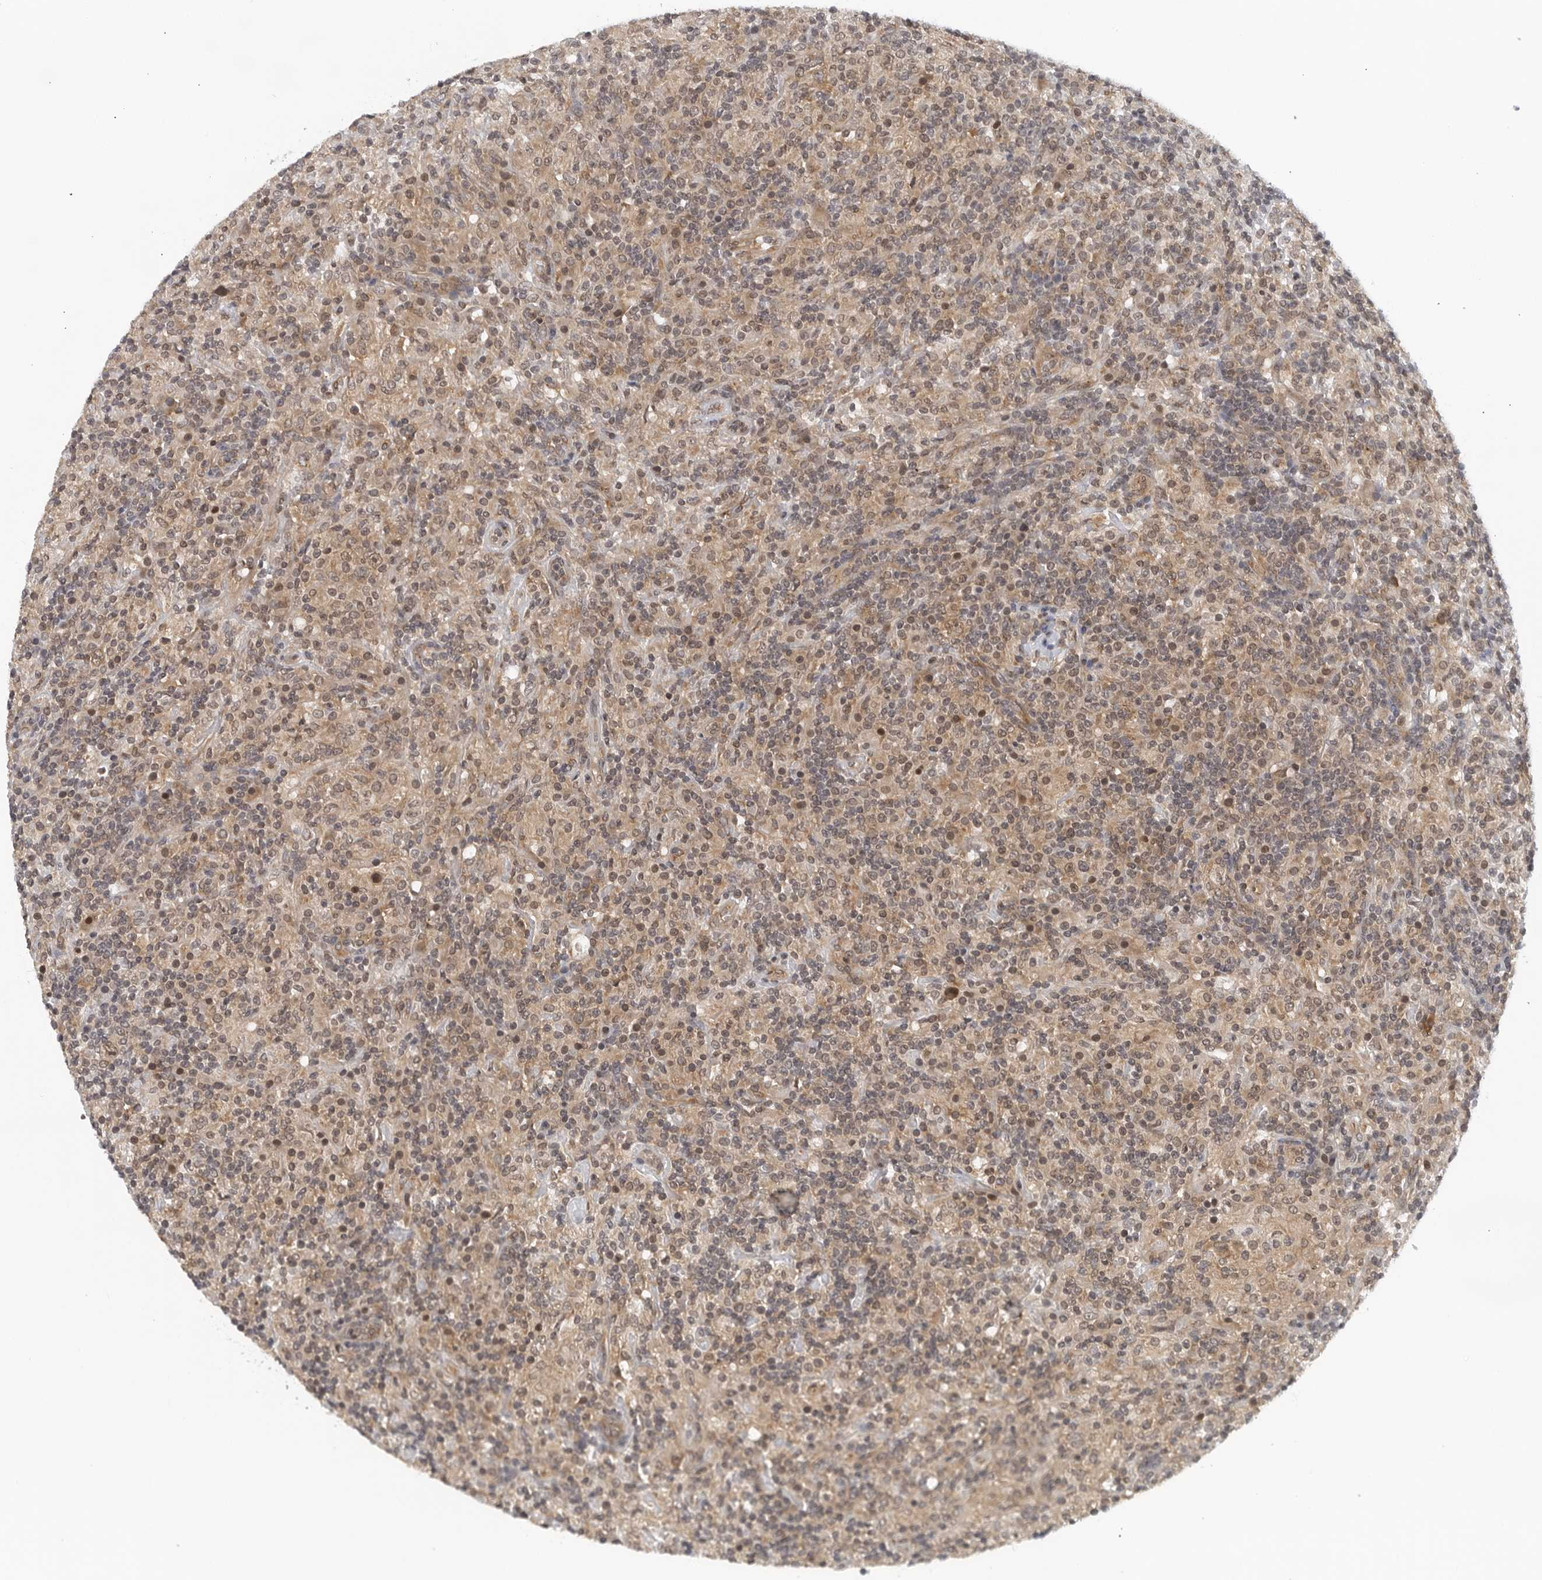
{"staining": {"intensity": "moderate", "quantity": "<25%", "location": "cytoplasmic/membranous,nuclear"}, "tissue": "lymphoma", "cell_type": "Tumor cells", "image_type": "cancer", "snomed": [{"axis": "morphology", "description": "Hodgkin's disease, NOS"}, {"axis": "topography", "description": "Lymph node"}], "caption": "Human lymphoma stained with a brown dye displays moderate cytoplasmic/membranous and nuclear positive positivity in about <25% of tumor cells.", "gene": "RC3H1", "patient": {"sex": "male", "age": 70}}